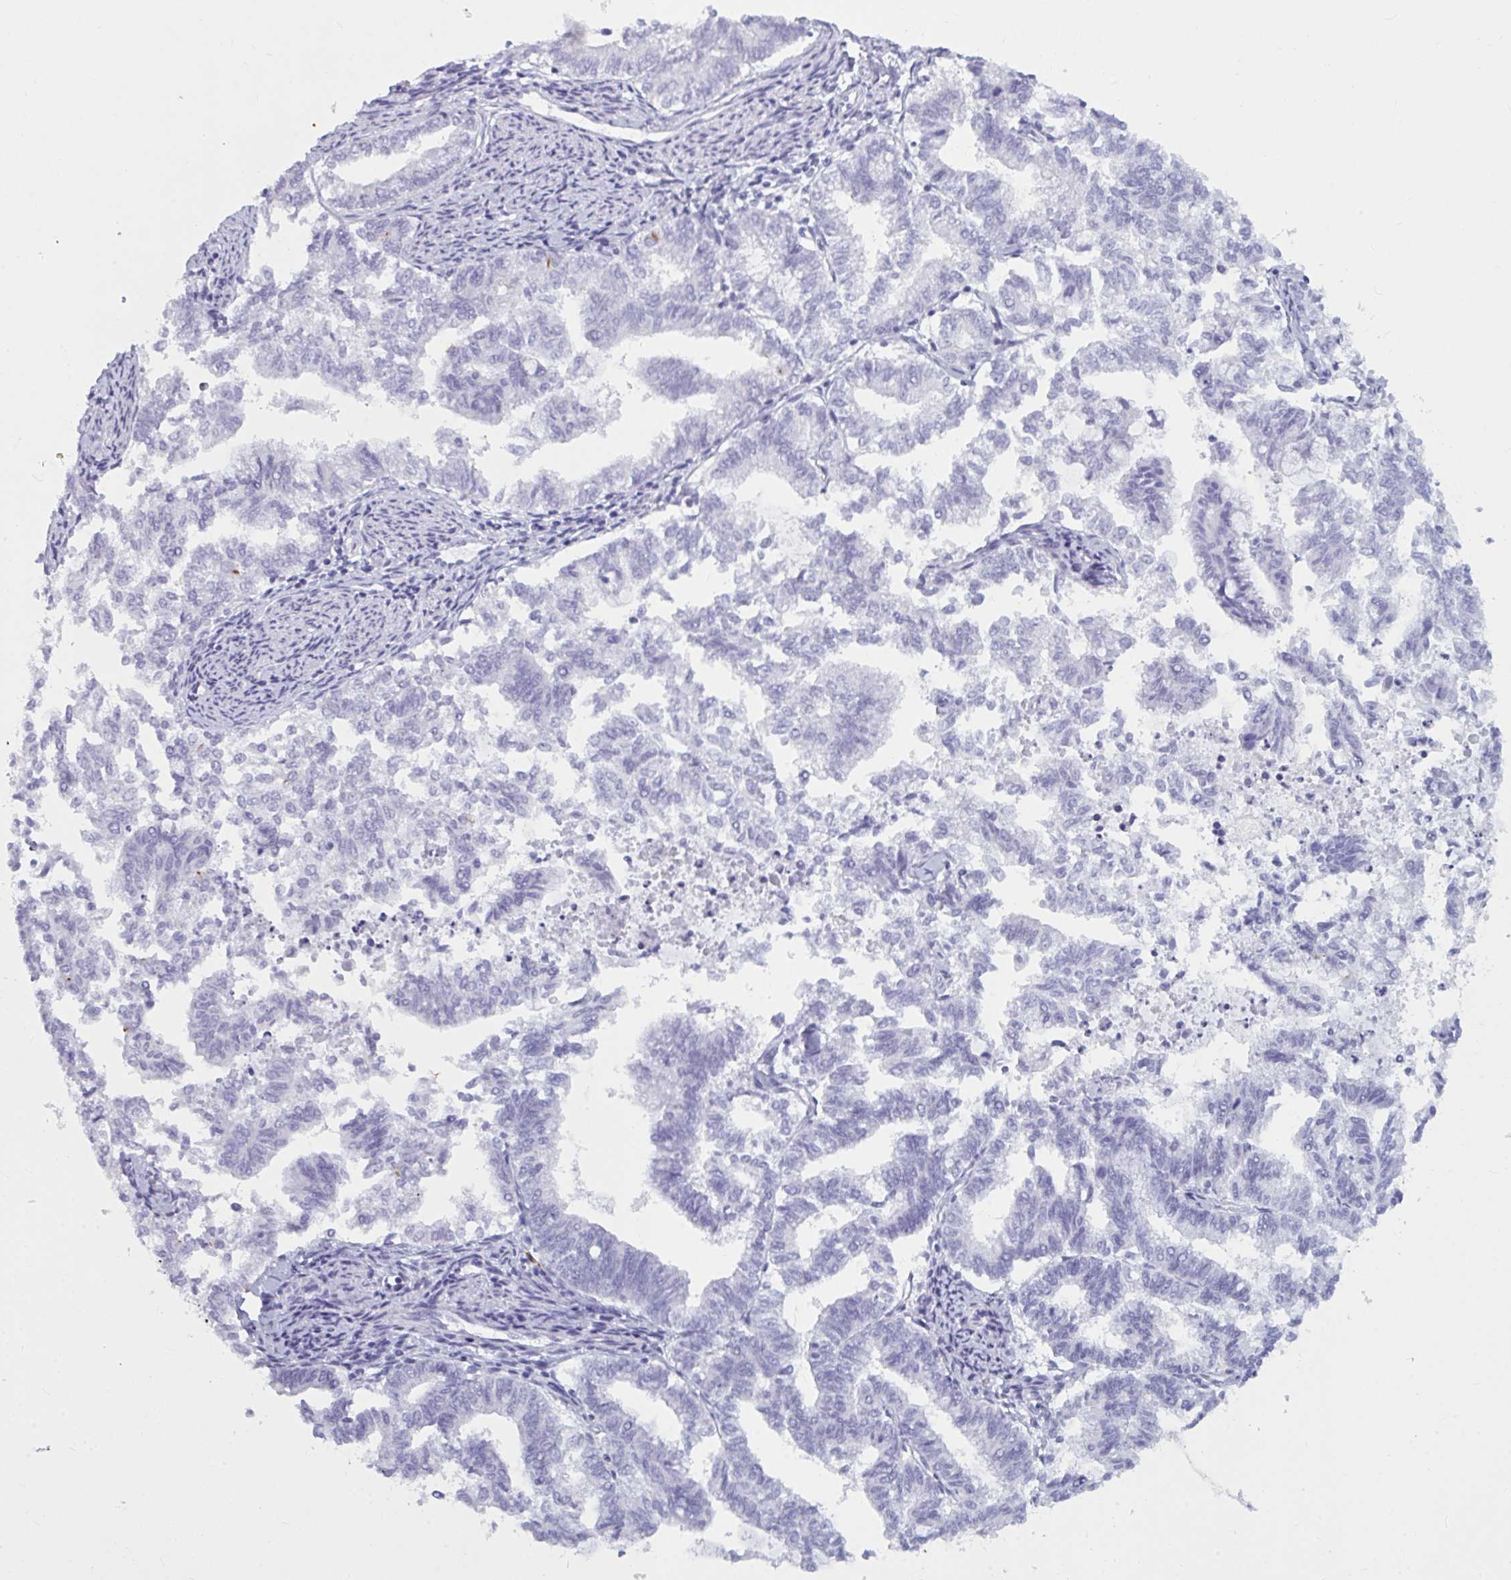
{"staining": {"intensity": "negative", "quantity": "none", "location": "none"}, "tissue": "endometrial cancer", "cell_type": "Tumor cells", "image_type": "cancer", "snomed": [{"axis": "morphology", "description": "Adenocarcinoma, NOS"}, {"axis": "topography", "description": "Endometrium"}], "caption": "Immunohistochemistry photomicrograph of endometrial cancer (adenocarcinoma) stained for a protein (brown), which exhibits no expression in tumor cells.", "gene": "BBS10", "patient": {"sex": "female", "age": 79}}